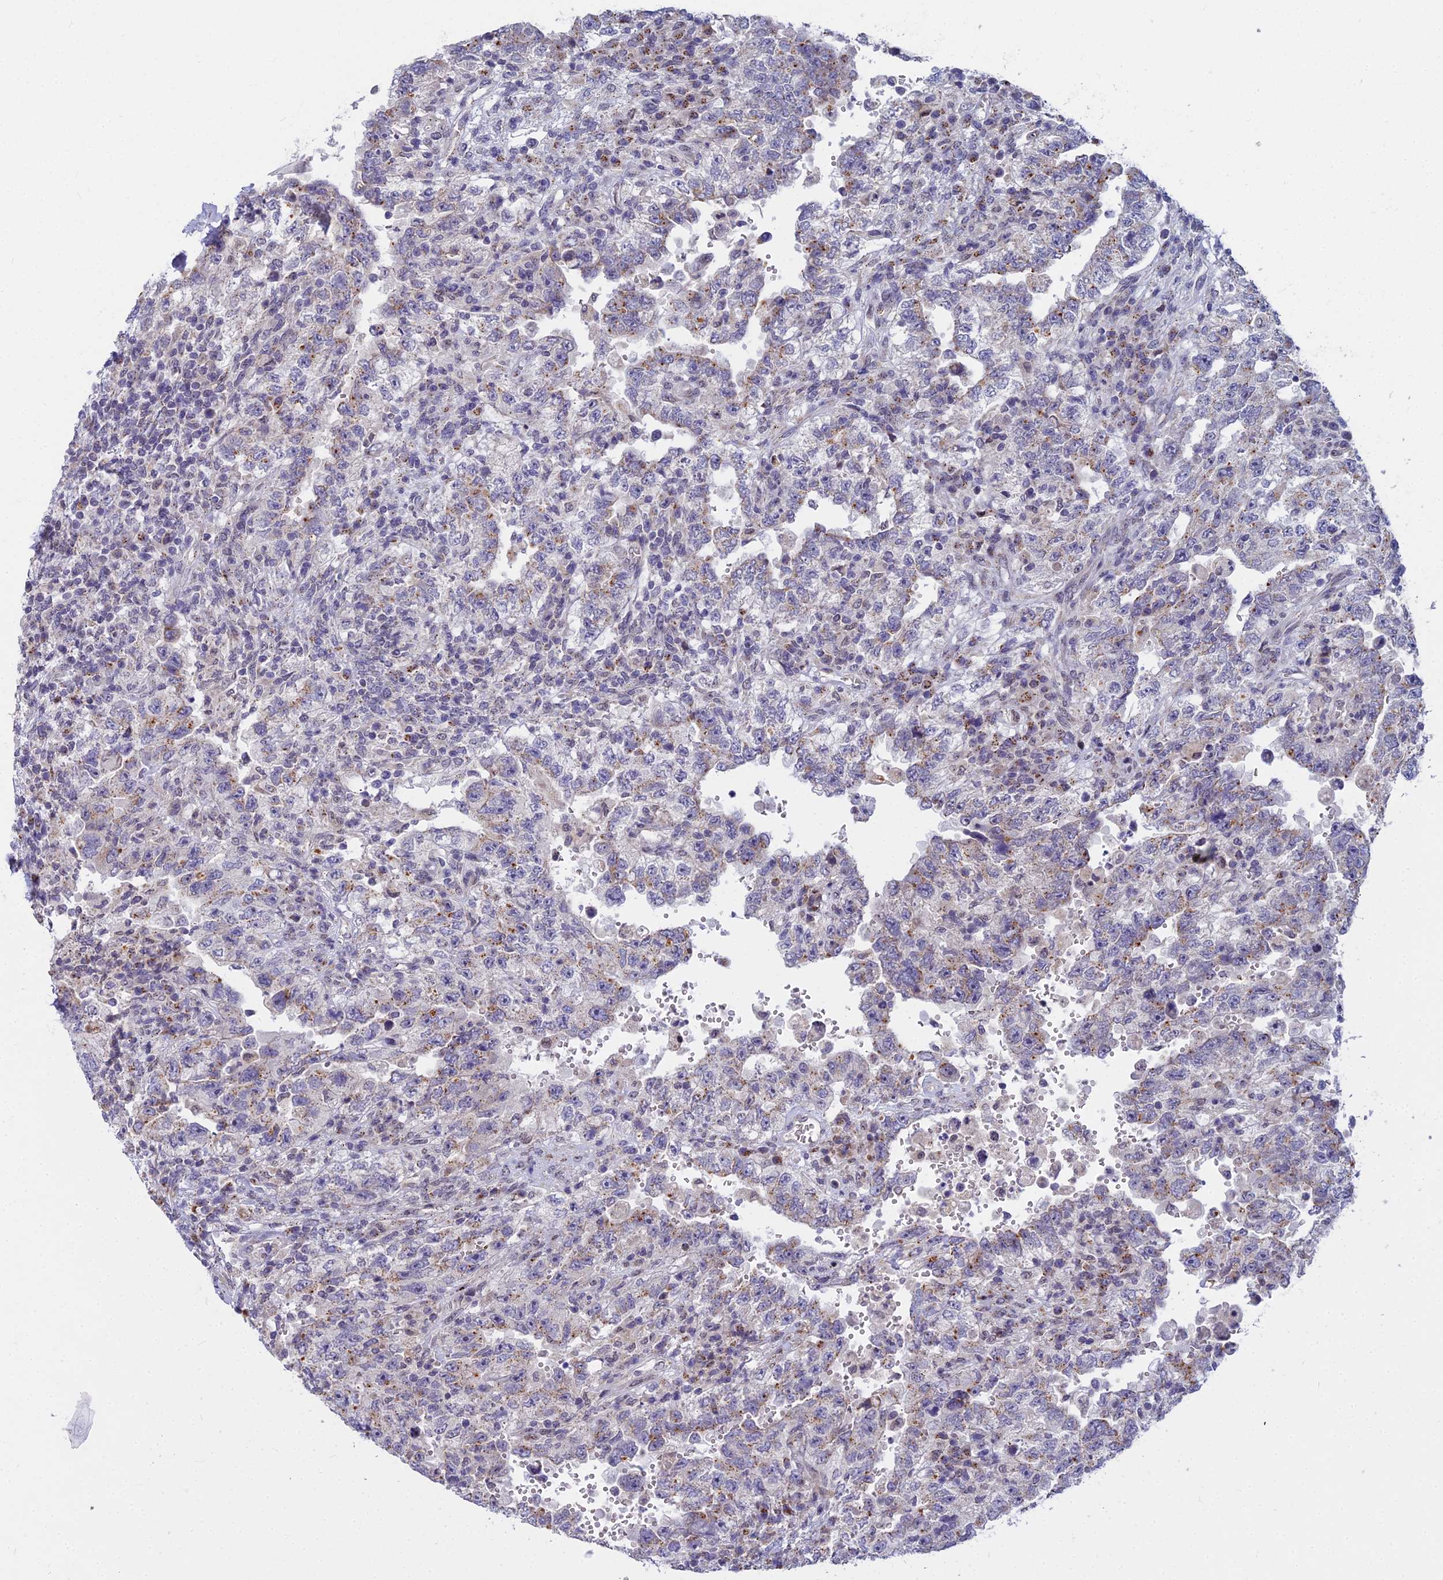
{"staining": {"intensity": "weak", "quantity": "<25%", "location": "cytoplasmic/membranous"}, "tissue": "testis cancer", "cell_type": "Tumor cells", "image_type": "cancer", "snomed": [{"axis": "morphology", "description": "Carcinoma, Embryonal, NOS"}, {"axis": "topography", "description": "Testis"}], "caption": "Histopathology image shows no protein positivity in tumor cells of testis embryonal carcinoma tissue.", "gene": "WDPCP", "patient": {"sex": "male", "age": 26}}